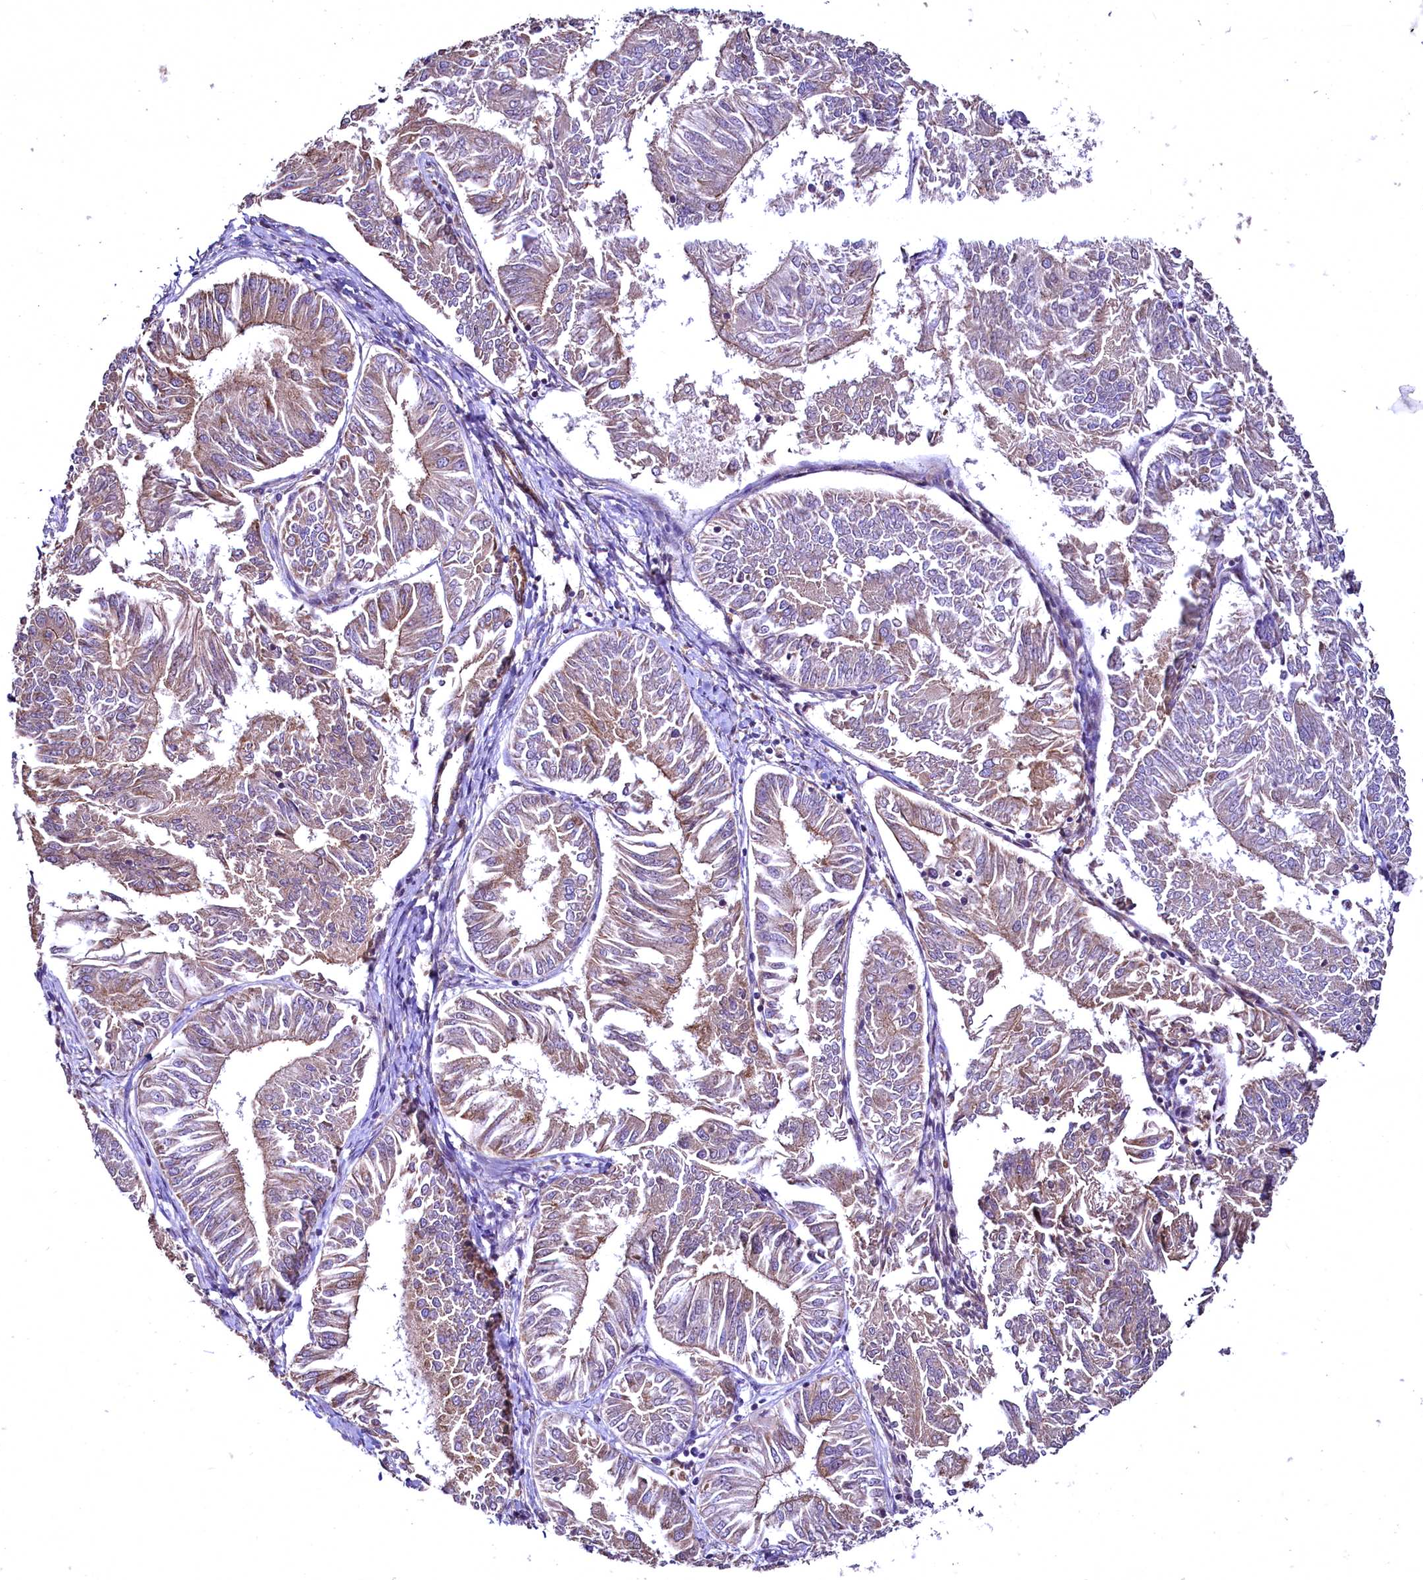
{"staining": {"intensity": "moderate", "quantity": ">75%", "location": "cytoplasmic/membranous"}, "tissue": "endometrial cancer", "cell_type": "Tumor cells", "image_type": "cancer", "snomed": [{"axis": "morphology", "description": "Adenocarcinoma, NOS"}, {"axis": "topography", "description": "Endometrium"}], "caption": "Moderate cytoplasmic/membranous protein positivity is seen in approximately >75% of tumor cells in endometrial adenocarcinoma.", "gene": "TBCEL", "patient": {"sex": "female", "age": 58}}